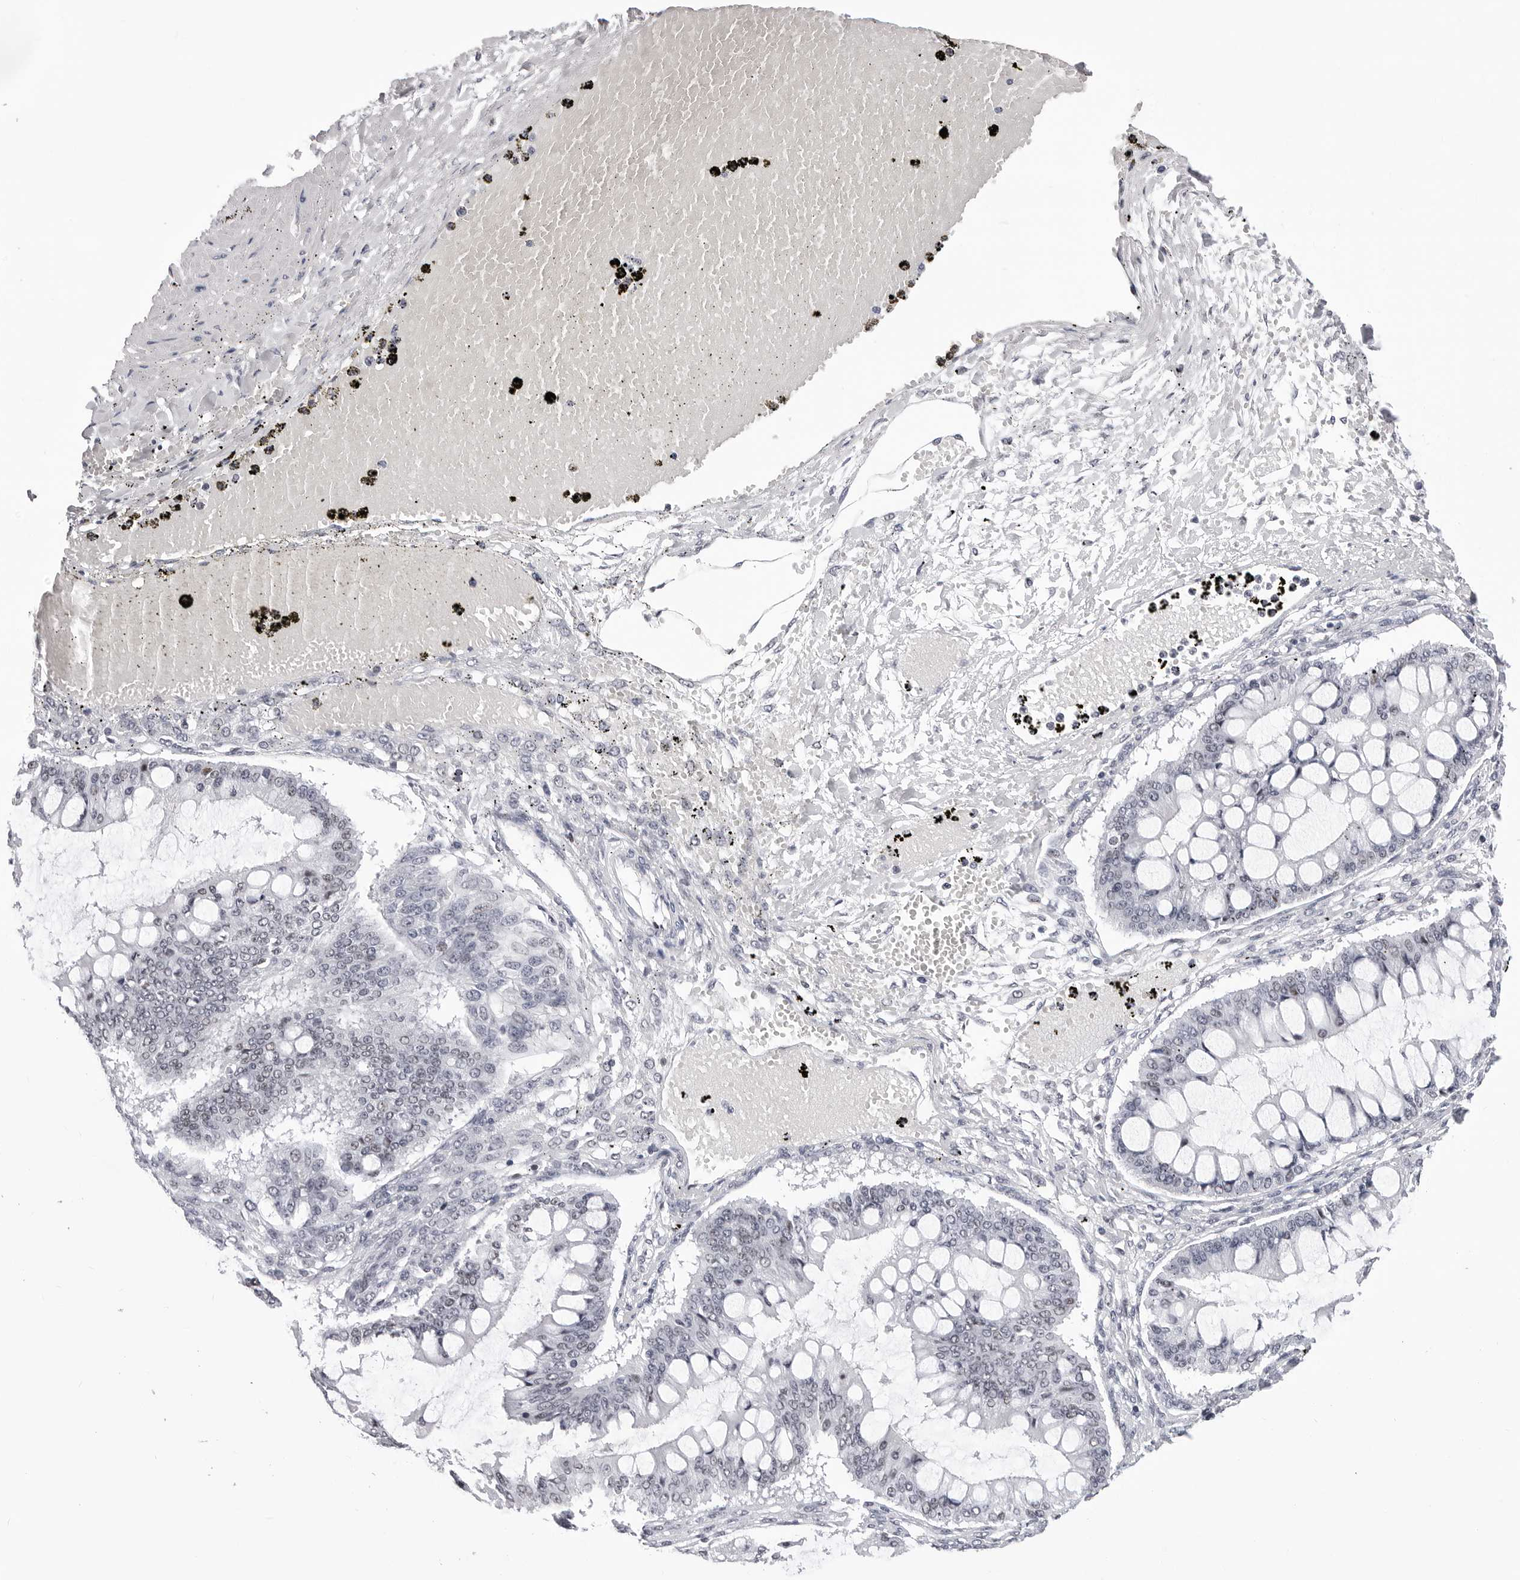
{"staining": {"intensity": "weak", "quantity": "<25%", "location": "nuclear"}, "tissue": "ovarian cancer", "cell_type": "Tumor cells", "image_type": "cancer", "snomed": [{"axis": "morphology", "description": "Cystadenocarcinoma, mucinous, NOS"}, {"axis": "topography", "description": "Ovary"}], "caption": "There is no significant expression in tumor cells of ovarian cancer.", "gene": "SF3B4", "patient": {"sex": "female", "age": 73}}